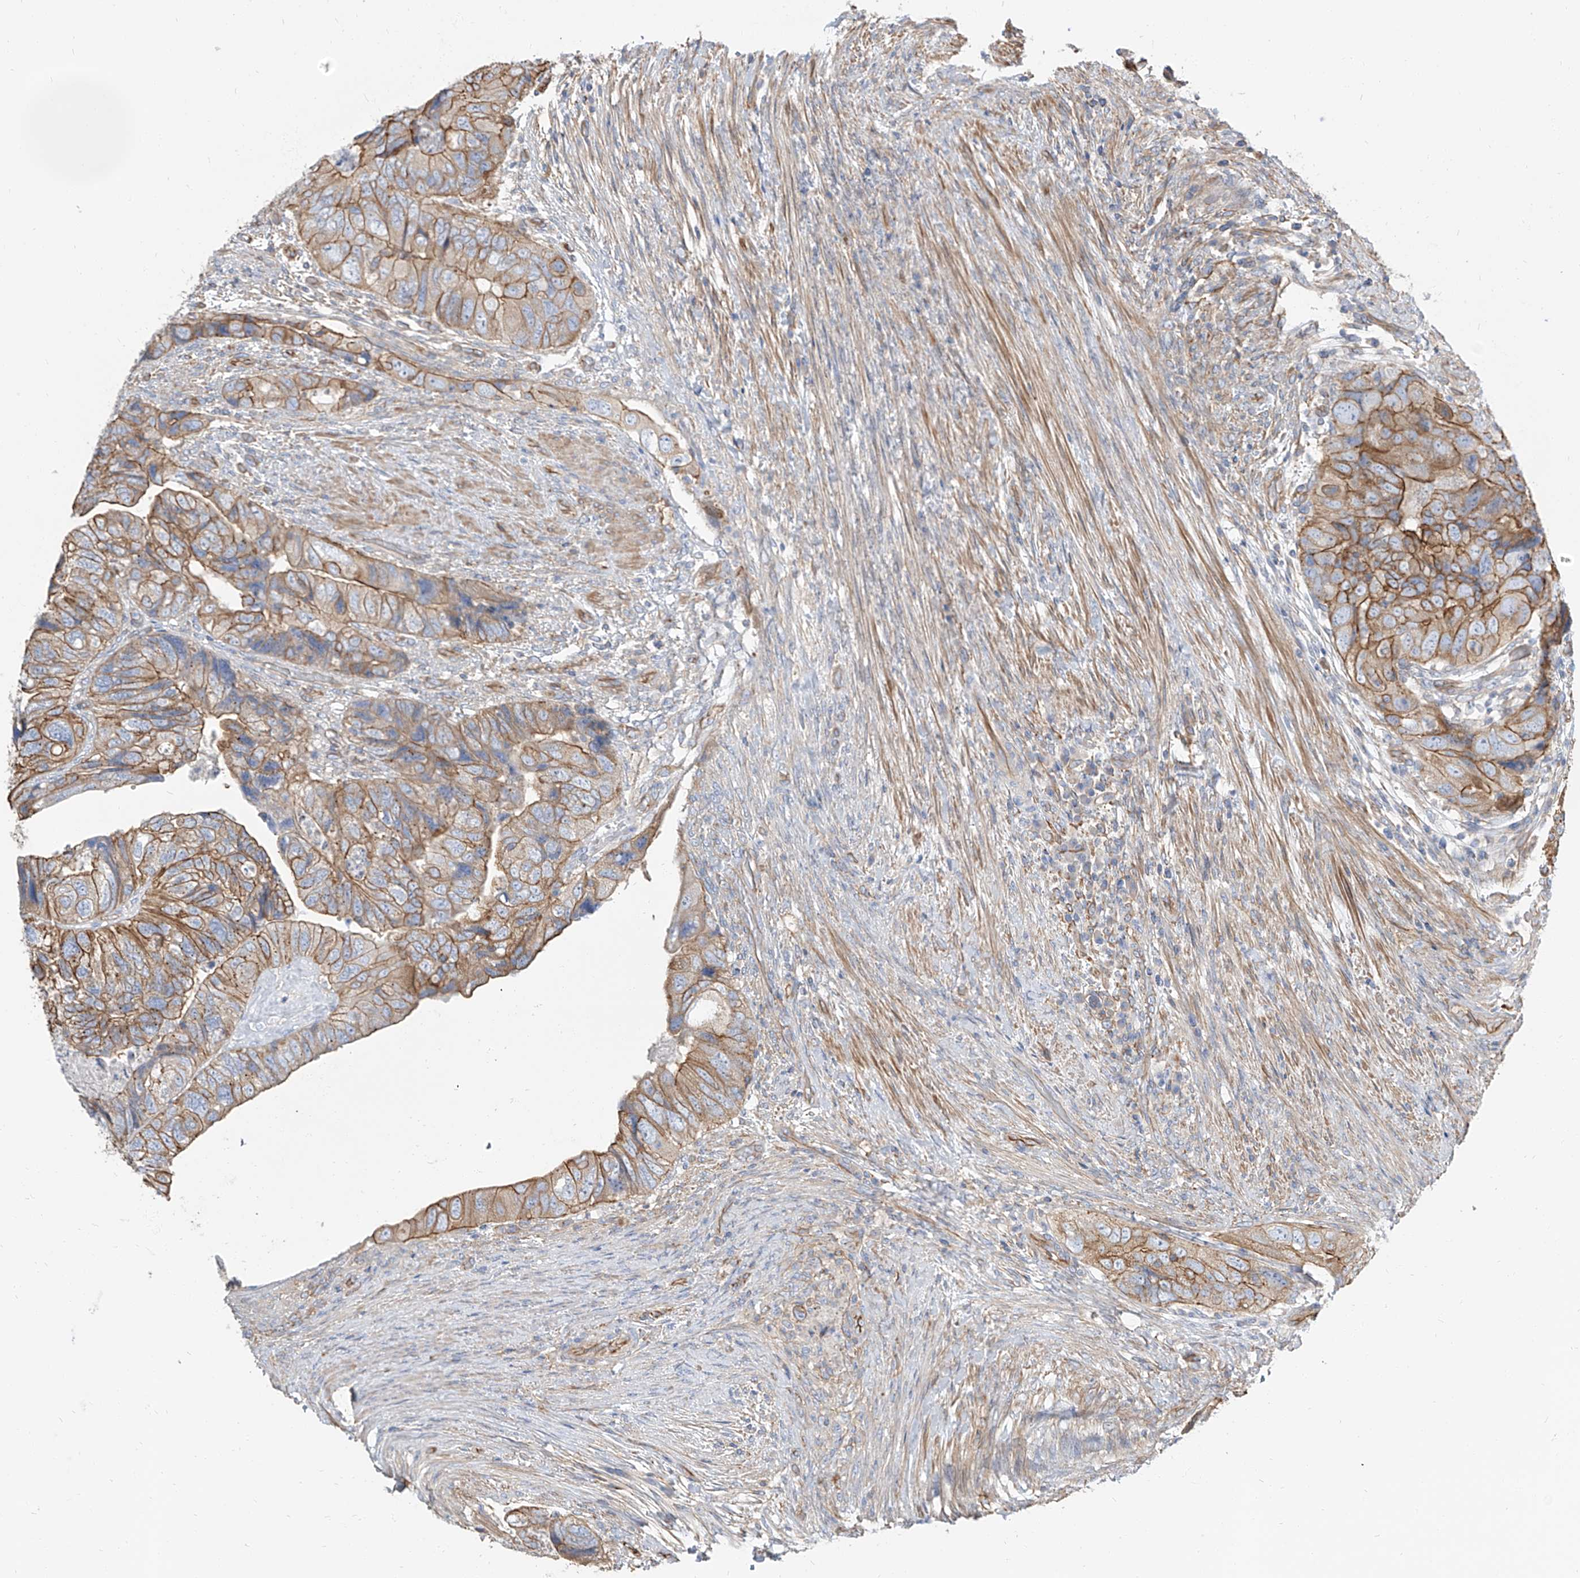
{"staining": {"intensity": "strong", "quantity": "25%-75%", "location": "cytoplasmic/membranous"}, "tissue": "colorectal cancer", "cell_type": "Tumor cells", "image_type": "cancer", "snomed": [{"axis": "morphology", "description": "Adenocarcinoma, NOS"}, {"axis": "topography", "description": "Rectum"}], "caption": "Immunohistochemical staining of adenocarcinoma (colorectal) shows high levels of strong cytoplasmic/membranous protein staining in about 25%-75% of tumor cells.", "gene": "TXLNB", "patient": {"sex": "male", "age": 63}}